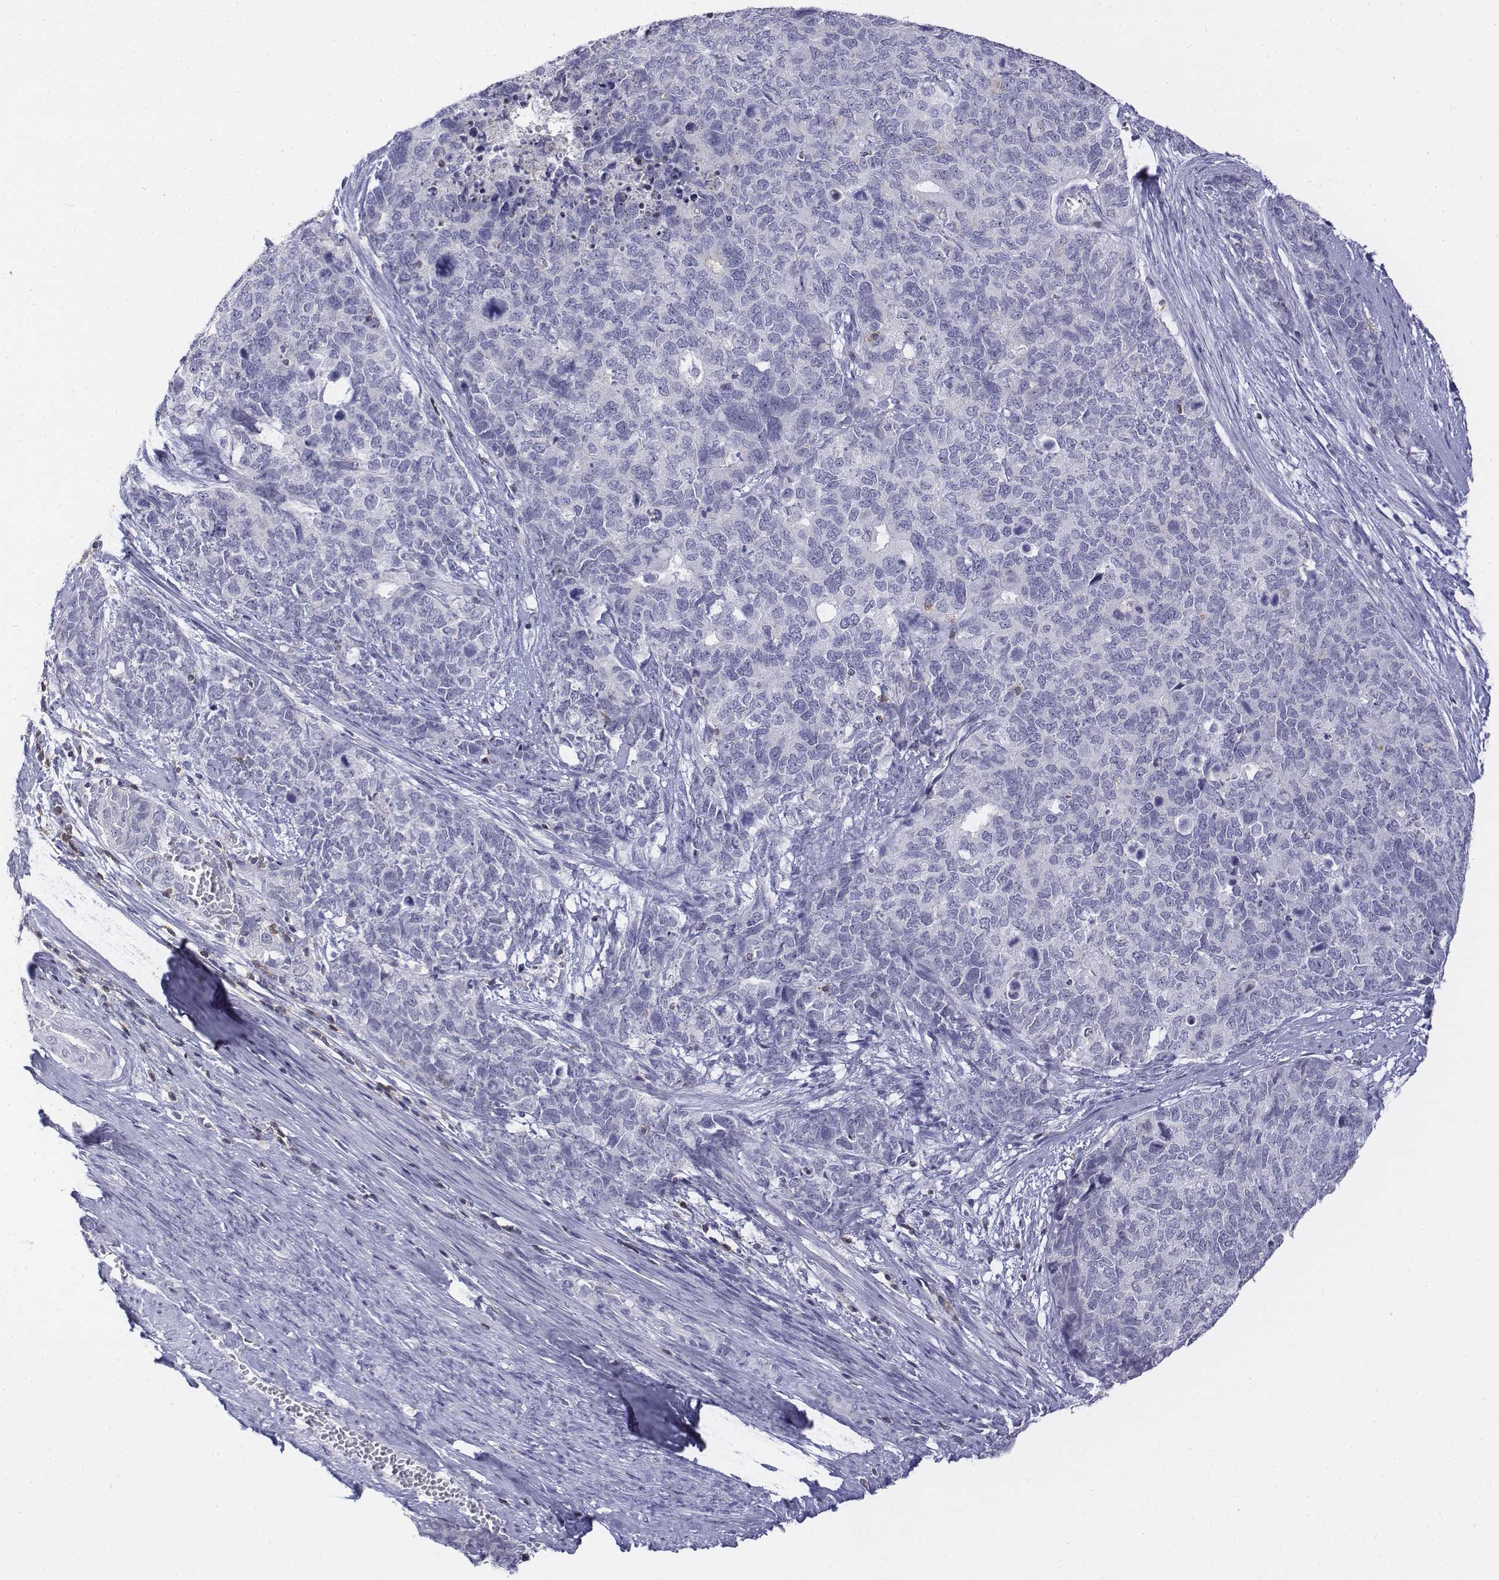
{"staining": {"intensity": "negative", "quantity": "none", "location": "none"}, "tissue": "cervical cancer", "cell_type": "Tumor cells", "image_type": "cancer", "snomed": [{"axis": "morphology", "description": "Squamous cell carcinoma, NOS"}, {"axis": "topography", "description": "Cervix"}], "caption": "IHC image of neoplastic tissue: human cervical cancer (squamous cell carcinoma) stained with DAB demonstrates no significant protein staining in tumor cells. The staining is performed using DAB (3,3'-diaminobenzidine) brown chromogen with nuclei counter-stained in using hematoxylin.", "gene": "CD3E", "patient": {"sex": "female", "age": 63}}